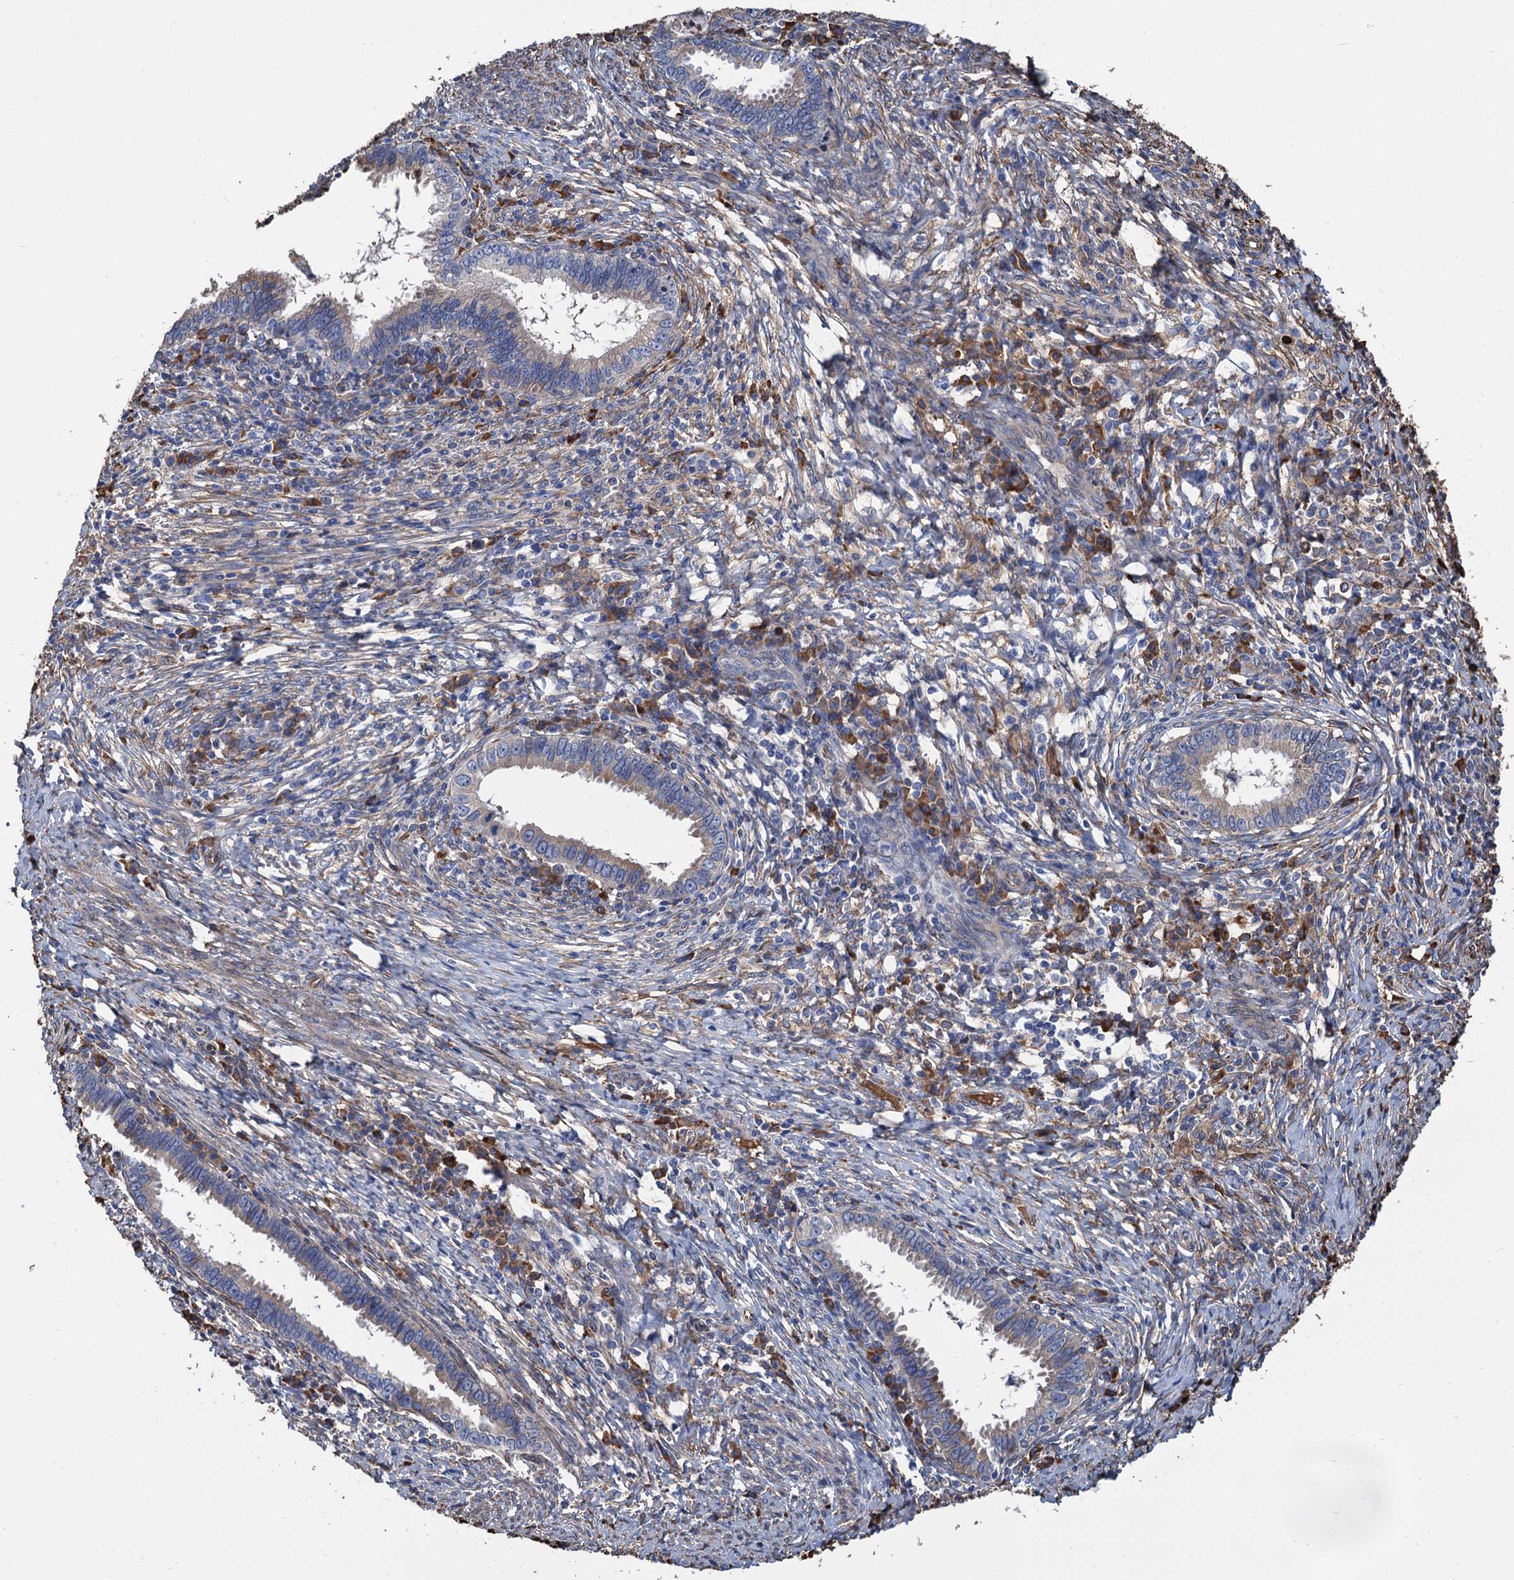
{"staining": {"intensity": "negative", "quantity": "none", "location": "none"}, "tissue": "cervical cancer", "cell_type": "Tumor cells", "image_type": "cancer", "snomed": [{"axis": "morphology", "description": "Adenocarcinoma, NOS"}, {"axis": "topography", "description": "Cervix"}], "caption": "Immunohistochemistry (IHC) image of neoplastic tissue: human adenocarcinoma (cervical) stained with DAB demonstrates no significant protein staining in tumor cells.", "gene": "CNNM1", "patient": {"sex": "female", "age": 36}}